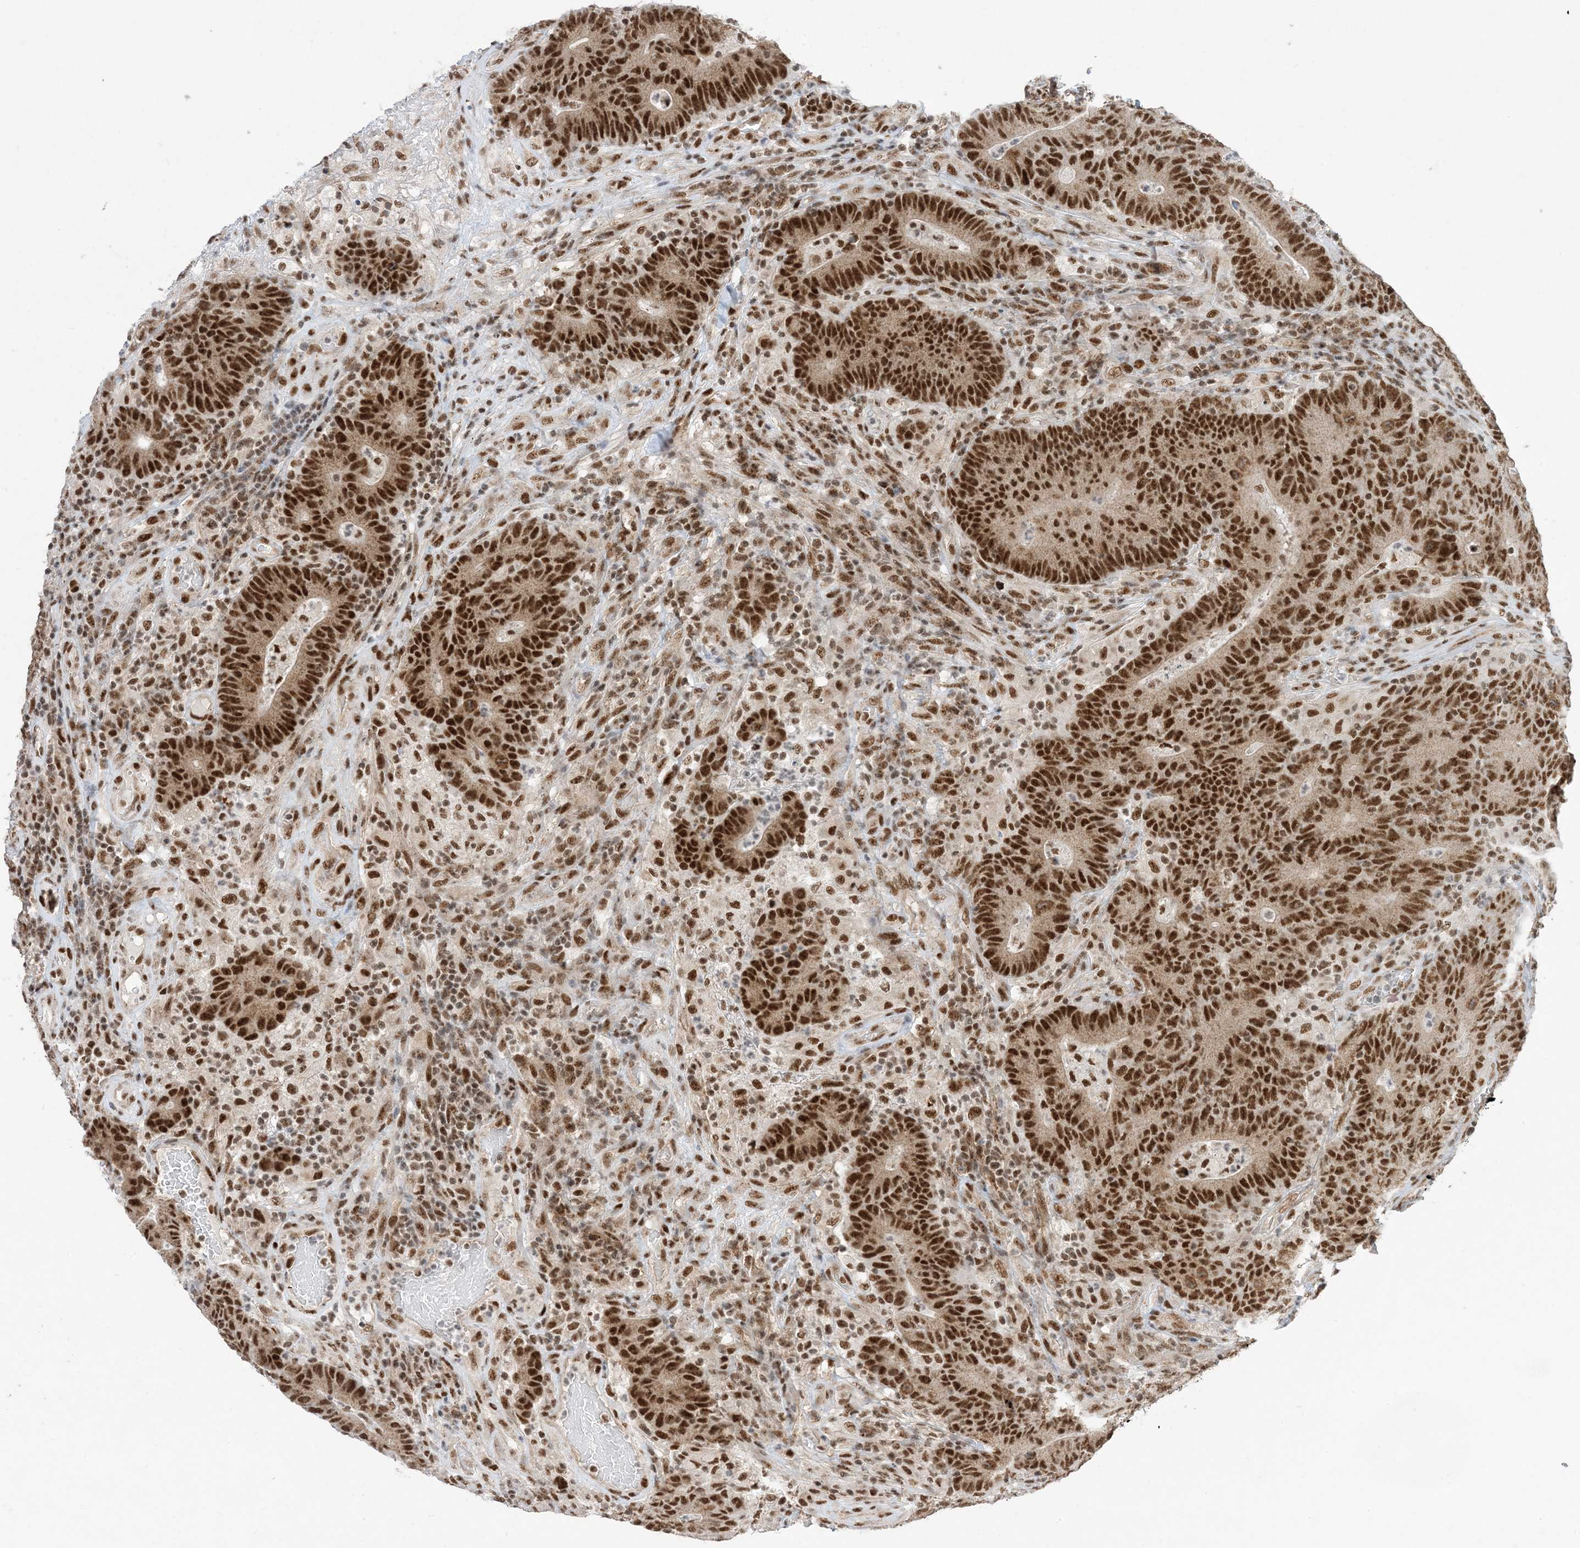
{"staining": {"intensity": "strong", "quantity": ">75%", "location": "nuclear"}, "tissue": "colorectal cancer", "cell_type": "Tumor cells", "image_type": "cancer", "snomed": [{"axis": "morphology", "description": "Normal tissue, NOS"}, {"axis": "morphology", "description": "Adenocarcinoma, NOS"}, {"axis": "topography", "description": "Colon"}], "caption": "Immunohistochemical staining of human adenocarcinoma (colorectal) displays high levels of strong nuclear expression in about >75% of tumor cells. (brown staining indicates protein expression, while blue staining denotes nuclei).", "gene": "SF3A3", "patient": {"sex": "female", "age": 75}}